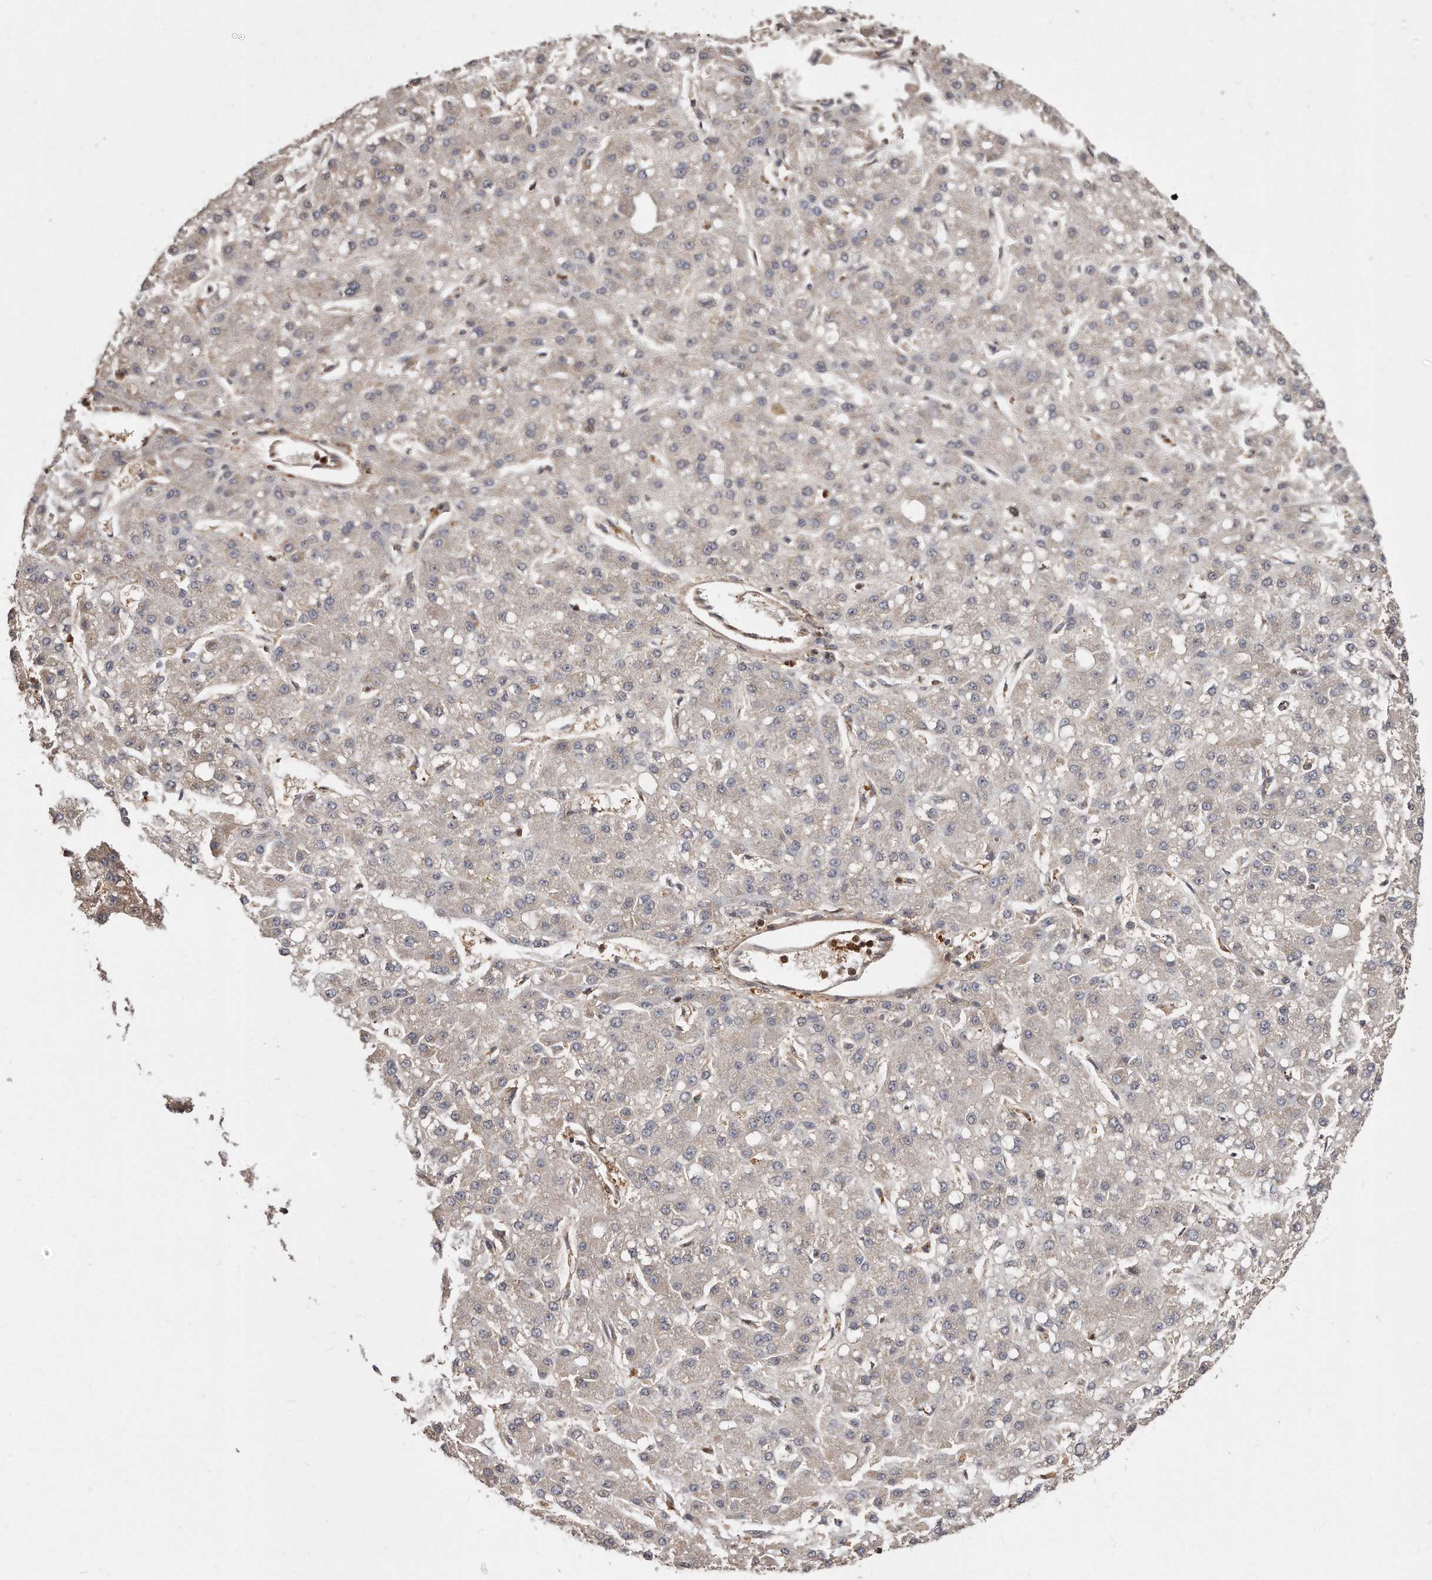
{"staining": {"intensity": "negative", "quantity": "none", "location": "none"}, "tissue": "liver cancer", "cell_type": "Tumor cells", "image_type": "cancer", "snomed": [{"axis": "morphology", "description": "Carcinoma, Hepatocellular, NOS"}, {"axis": "topography", "description": "Liver"}], "caption": "The micrograph reveals no significant staining in tumor cells of hepatocellular carcinoma (liver).", "gene": "CAP1", "patient": {"sex": "male", "age": 67}}